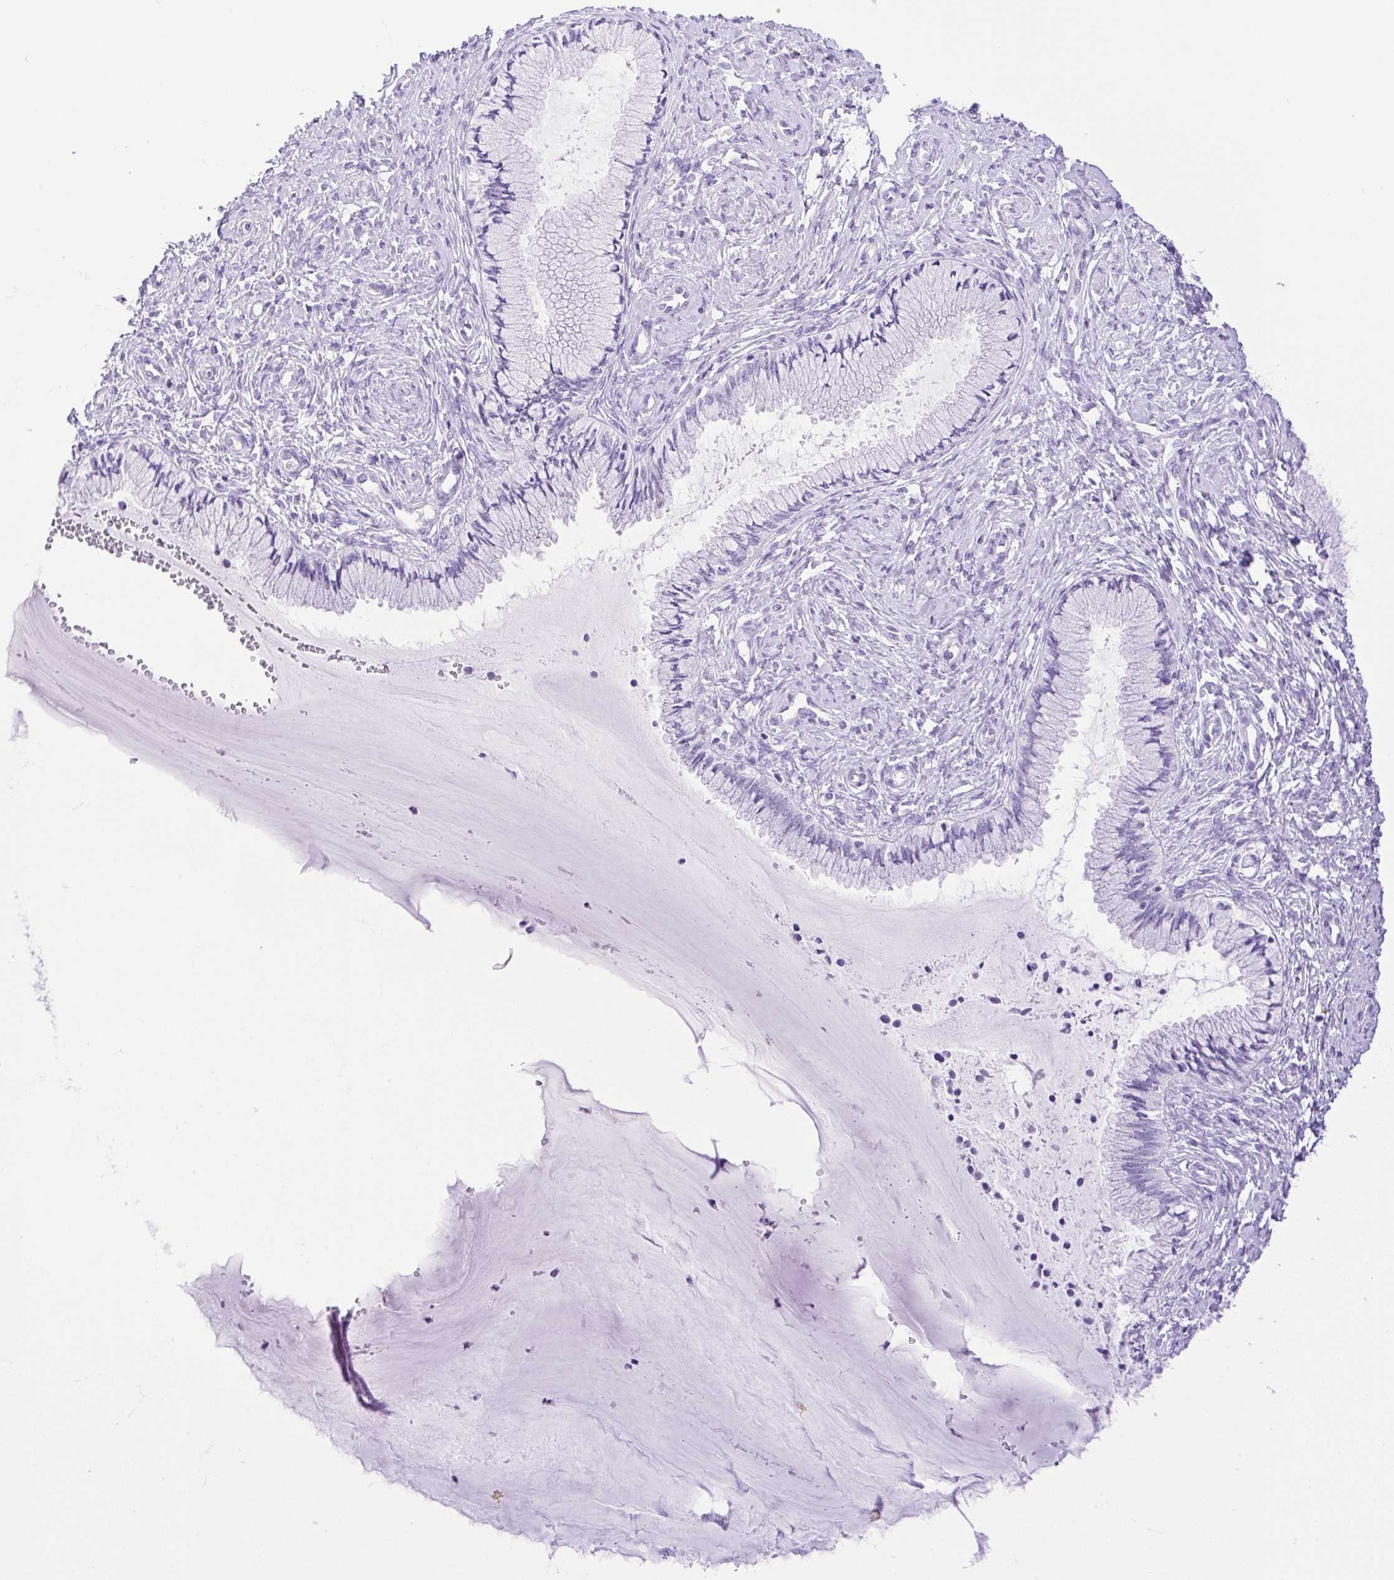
{"staining": {"intensity": "negative", "quantity": "none", "location": "none"}, "tissue": "cervix", "cell_type": "Glandular cells", "image_type": "normal", "snomed": [{"axis": "morphology", "description": "Normal tissue, NOS"}, {"axis": "topography", "description": "Cervix"}], "caption": "Histopathology image shows no protein staining in glandular cells of unremarkable cervix. (DAB (3,3'-diaminobenzidine) immunohistochemistry (IHC), high magnification).", "gene": "CDSN", "patient": {"sex": "female", "age": 37}}